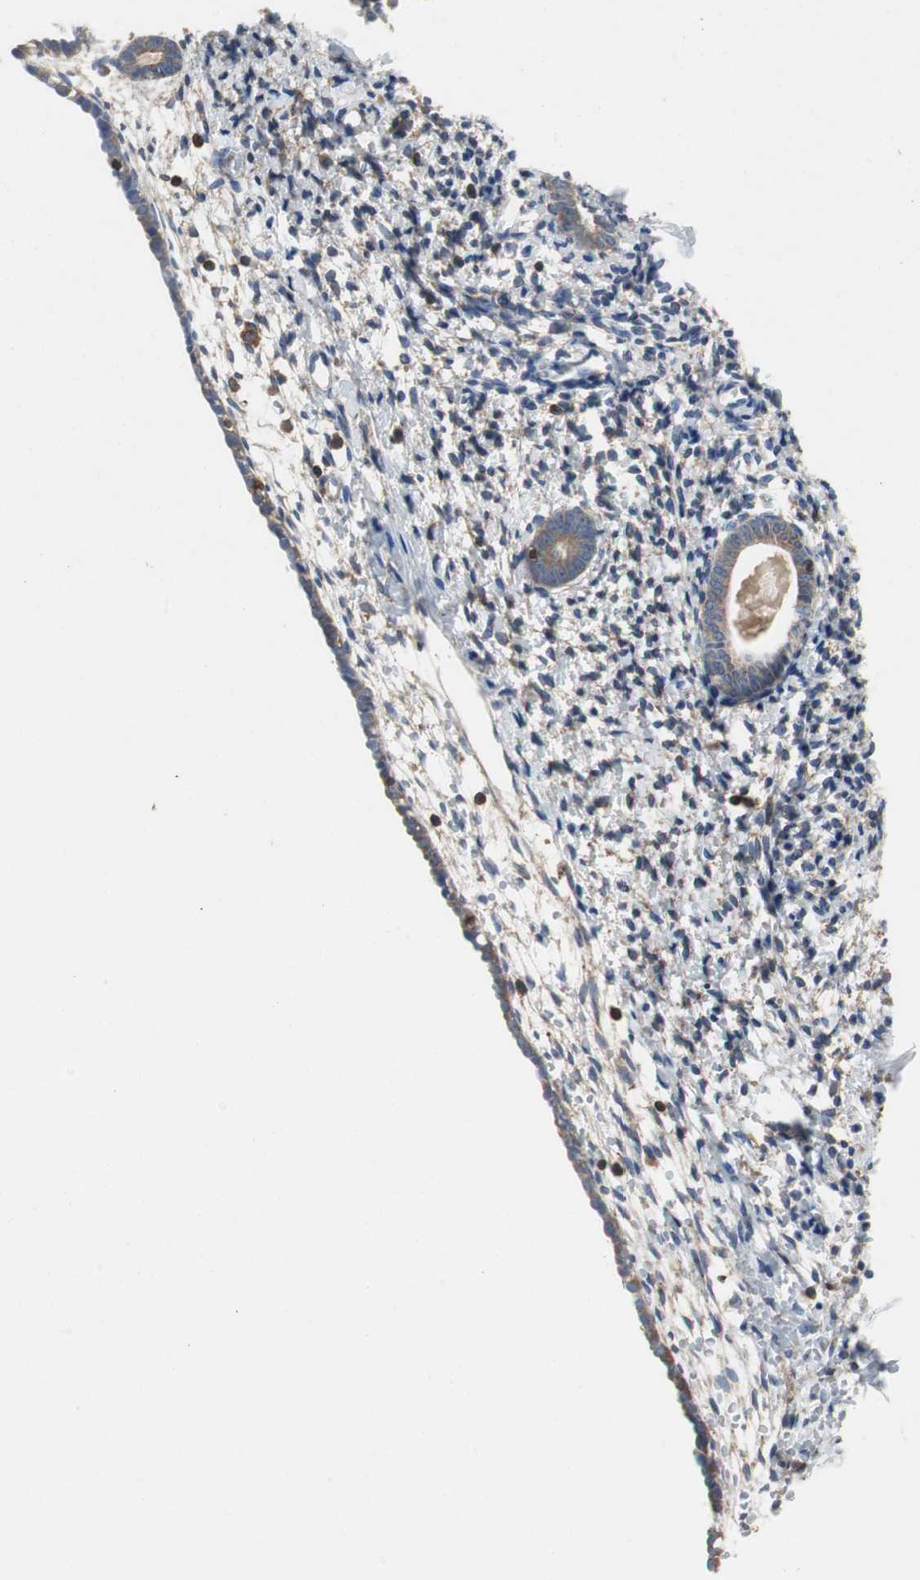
{"staining": {"intensity": "negative", "quantity": "none", "location": "none"}, "tissue": "endometrium", "cell_type": "Cells in endometrial stroma", "image_type": "normal", "snomed": [{"axis": "morphology", "description": "Normal tissue, NOS"}, {"axis": "topography", "description": "Endometrium"}], "caption": "Immunohistochemistry (IHC) image of benign endometrium: human endometrium stained with DAB demonstrates no significant protein staining in cells in endometrial stroma.", "gene": "TSC22D4", "patient": {"sex": "female", "age": 71}}